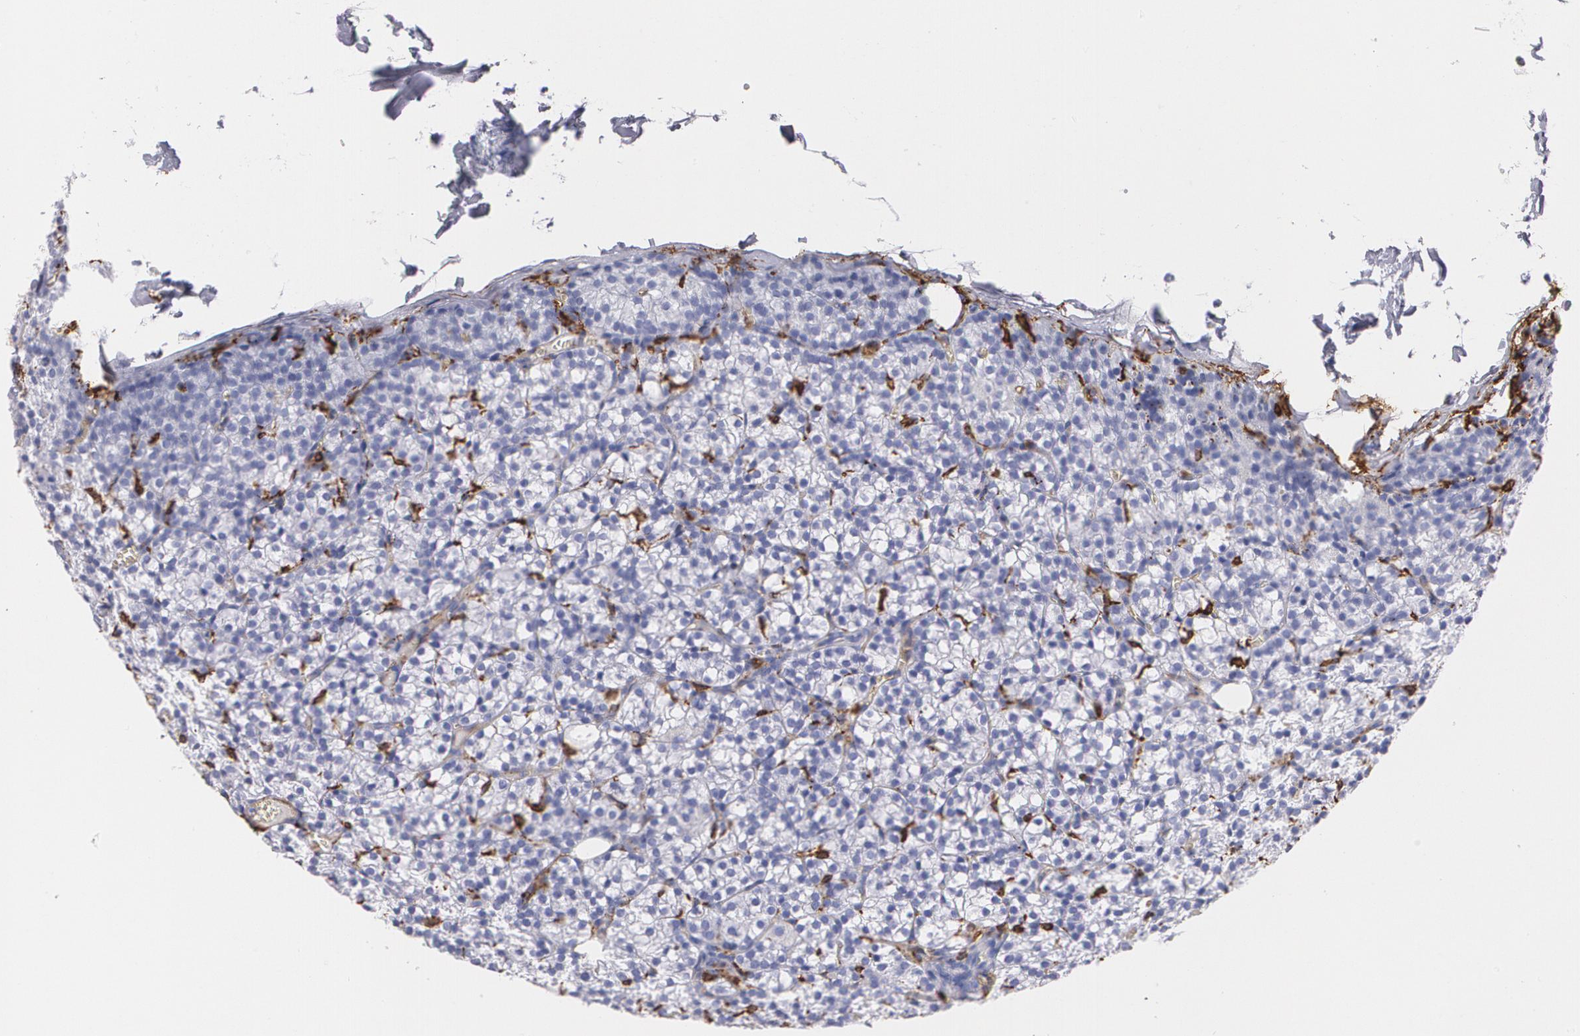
{"staining": {"intensity": "weak", "quantity": ">75%", "location": "cytoplasmic/membranous"}, "tissue": "parathyroid gland", "cell_type": "Glandular cells", "image_type": "normal", "snomed": [{"axis": "morphology", "description": "Normal tissue, NOS"}, {"axis": "topography", "description": "Parathyroid gland"}], "caption": "This photomicrograph reveals benign parathyroid gland stained with IHC to label a protein in brown. The cytoplasmic/membranous of glandular cells show weak positivity for the protein. Nuclei are counter-stained blue.", "gene": "HLA", "patient": {"sex": "female", "age": 17}}